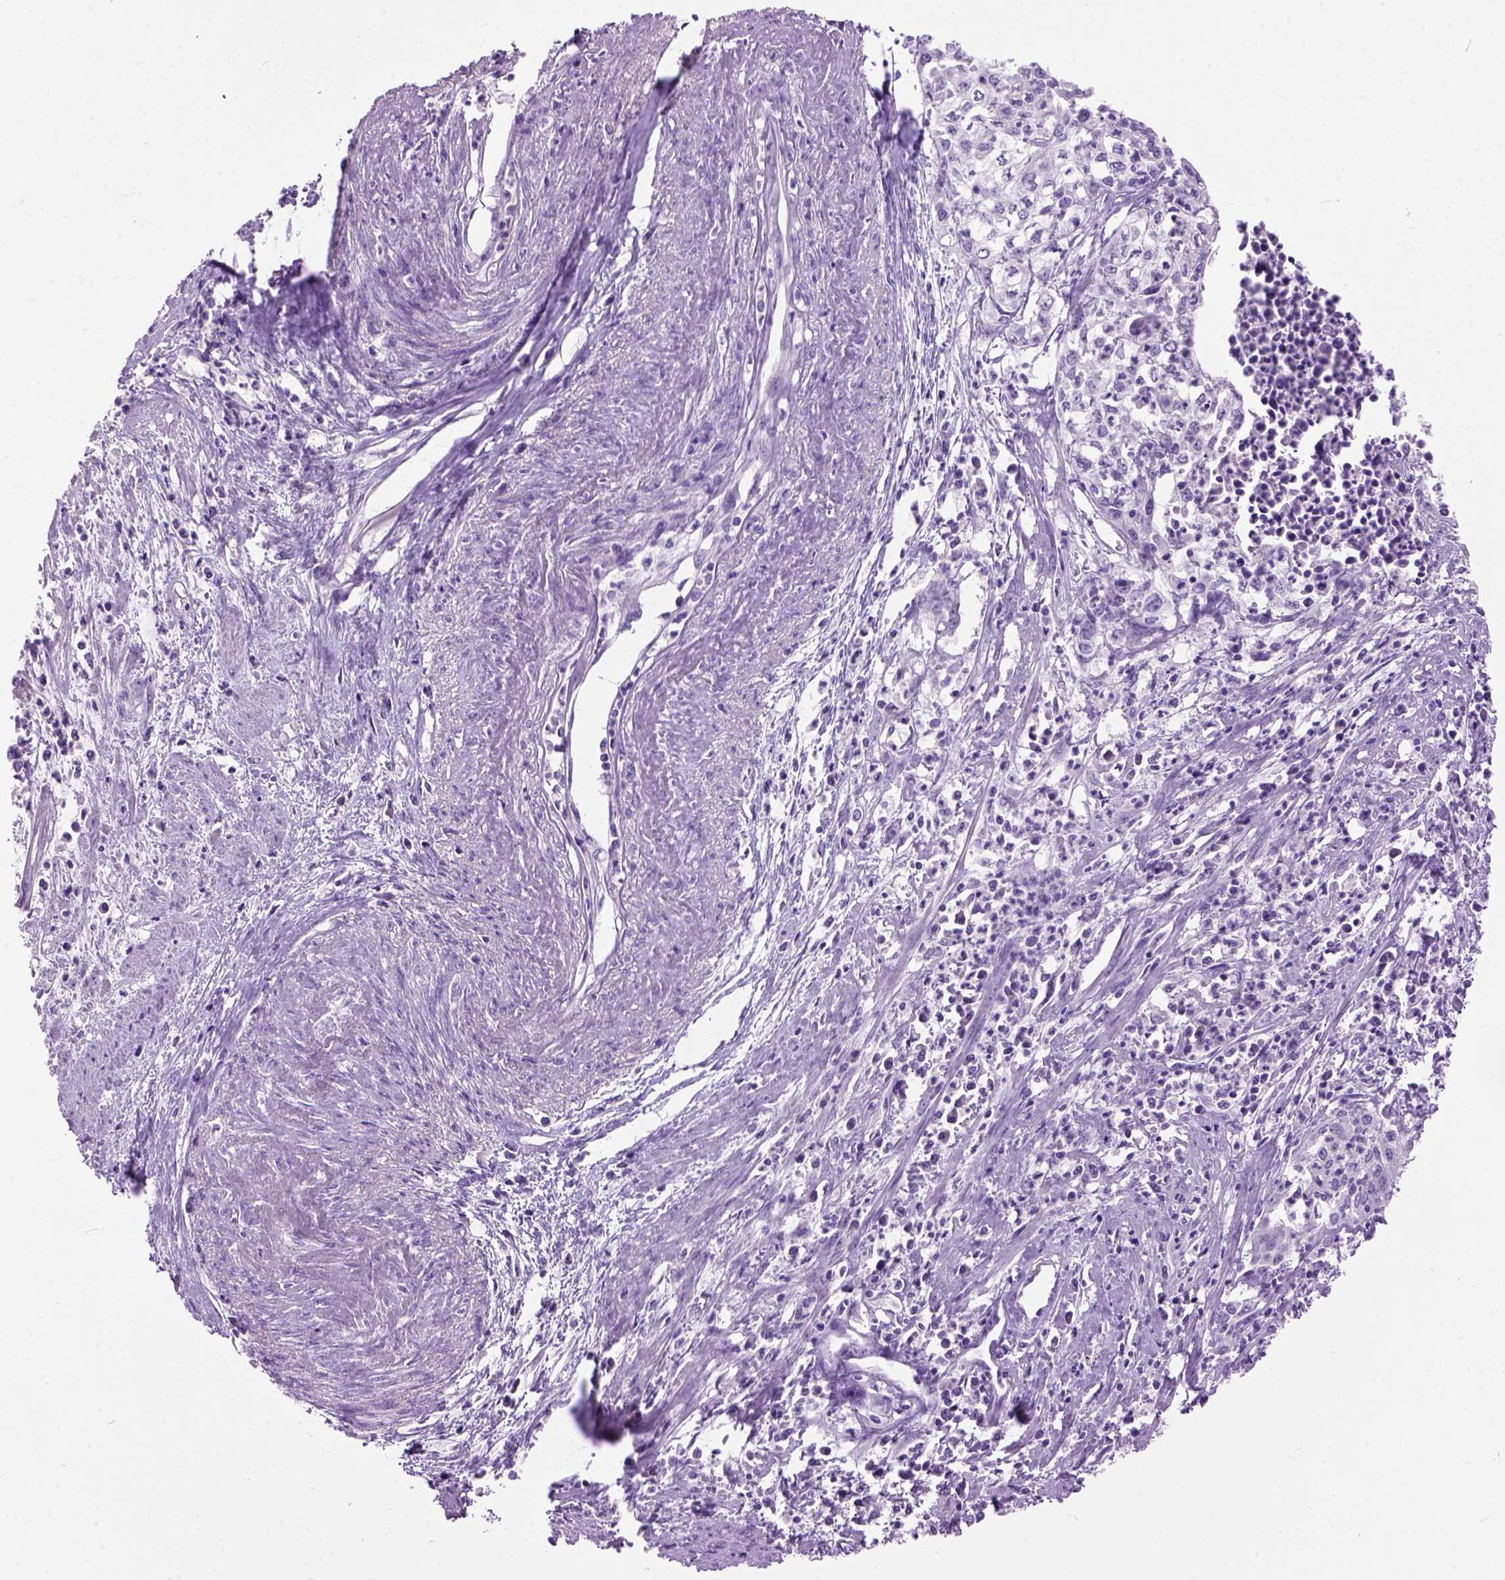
{"staining": {"intensity": "negative", "quantity": "none", "location": "none"}, "tissue": "cervical cancer", "cell_type": "Tumor cells", "image_type": "cancer", "snomed": [{"axis": "morphology", "description": "Squamous cell carcinoma, NOS"}, {"axis": "topography", "description": "Cervix"}], "caption": "Tumor cells show no significant staining in cervical cancer.", "gene": "MAPT", "patient": {"sex": "female", "age": 39}}